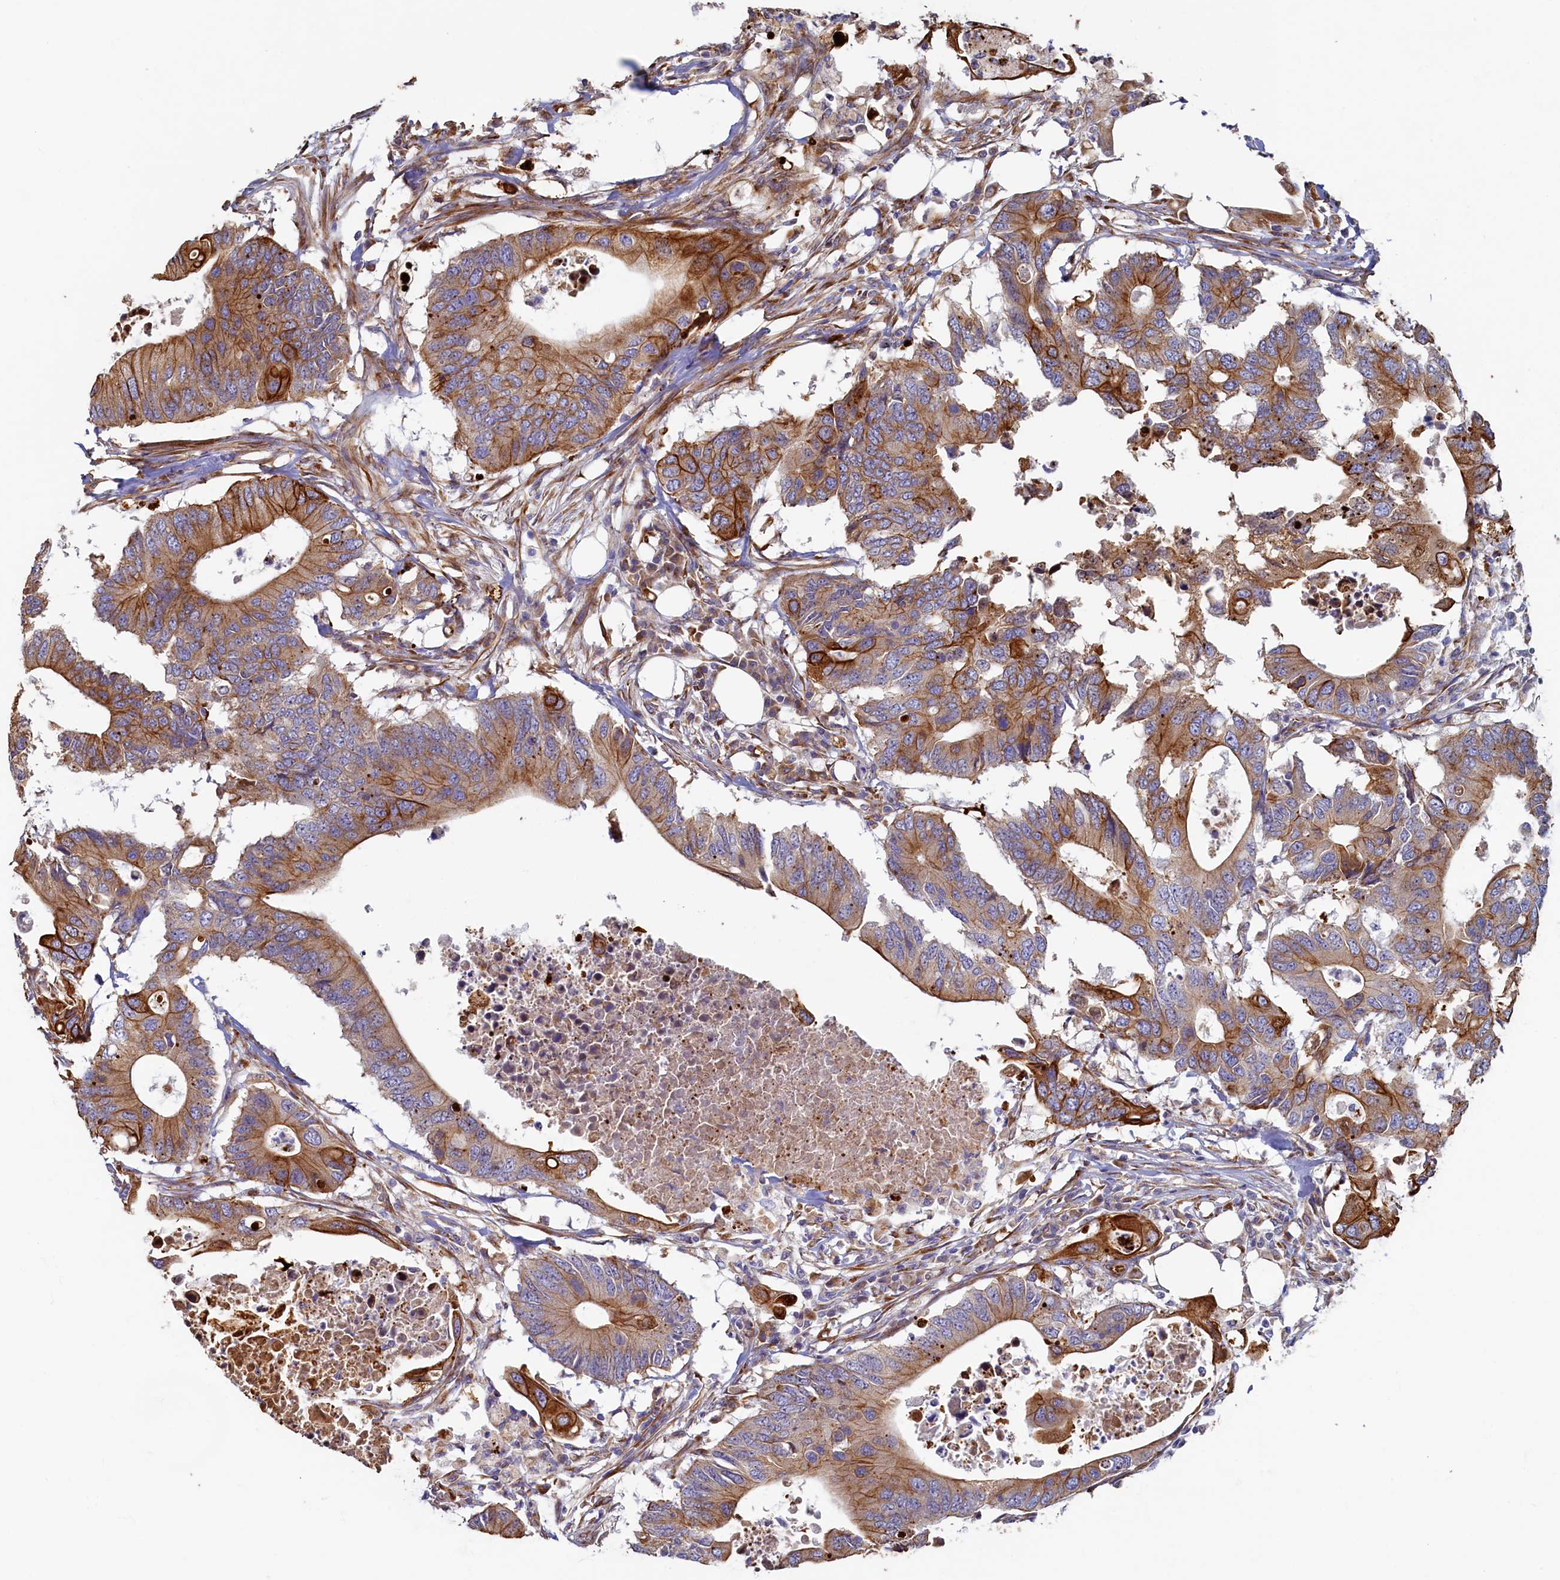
{"staining": {"intensity": "strong", "quantity": "25%-75%", "location": "cytoplasmic/membranous"}, "tissue": "colorectal cancer", "cell_type": "Tumor cells", "image_type": "cancer", "snomed": [{"axis": "morphology", "description": "Adenocarcinoma, NOS"}, {"axis": "topography", "description": "Colon"}], "caption": "Colorectal adenocarcinoma stained with DAB IHC reveals high levels of strong cytoplasmic/membranous expression in approximately 25%-75% of tumor cells. The staining is performed using DAB brown chromogen to label protein expression. The nuclei are counter-stained blue using hematoxylin.", "gene": "LRRC57", "patient": {"sex": "male", "age": 71}}